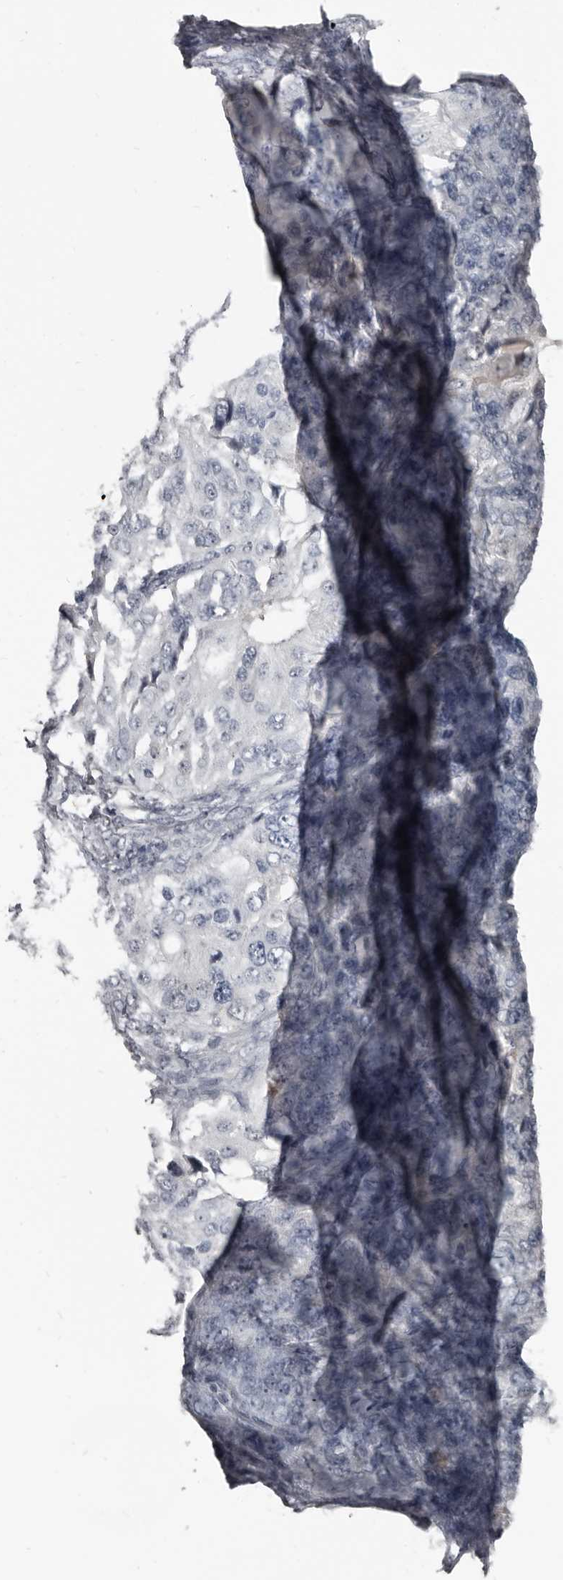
{"staining": {"intensity": "negative", "quantity": "none", "location": "none"}, "tissue": "ovarian cancer", "cell_type": "Tumor cells", "image_type": "cancer", "snomed": [{"axis": "morphology", "description": "Carcinoma, endometroid"}, {"axis": "topography", "description": "Ovary"}], "caption": "IHC of endometroid carcinoma (ovarian) shows no expression in tumor cells.", "gene": "GREB1", "patient": {"sex": "female", "age": 51}}